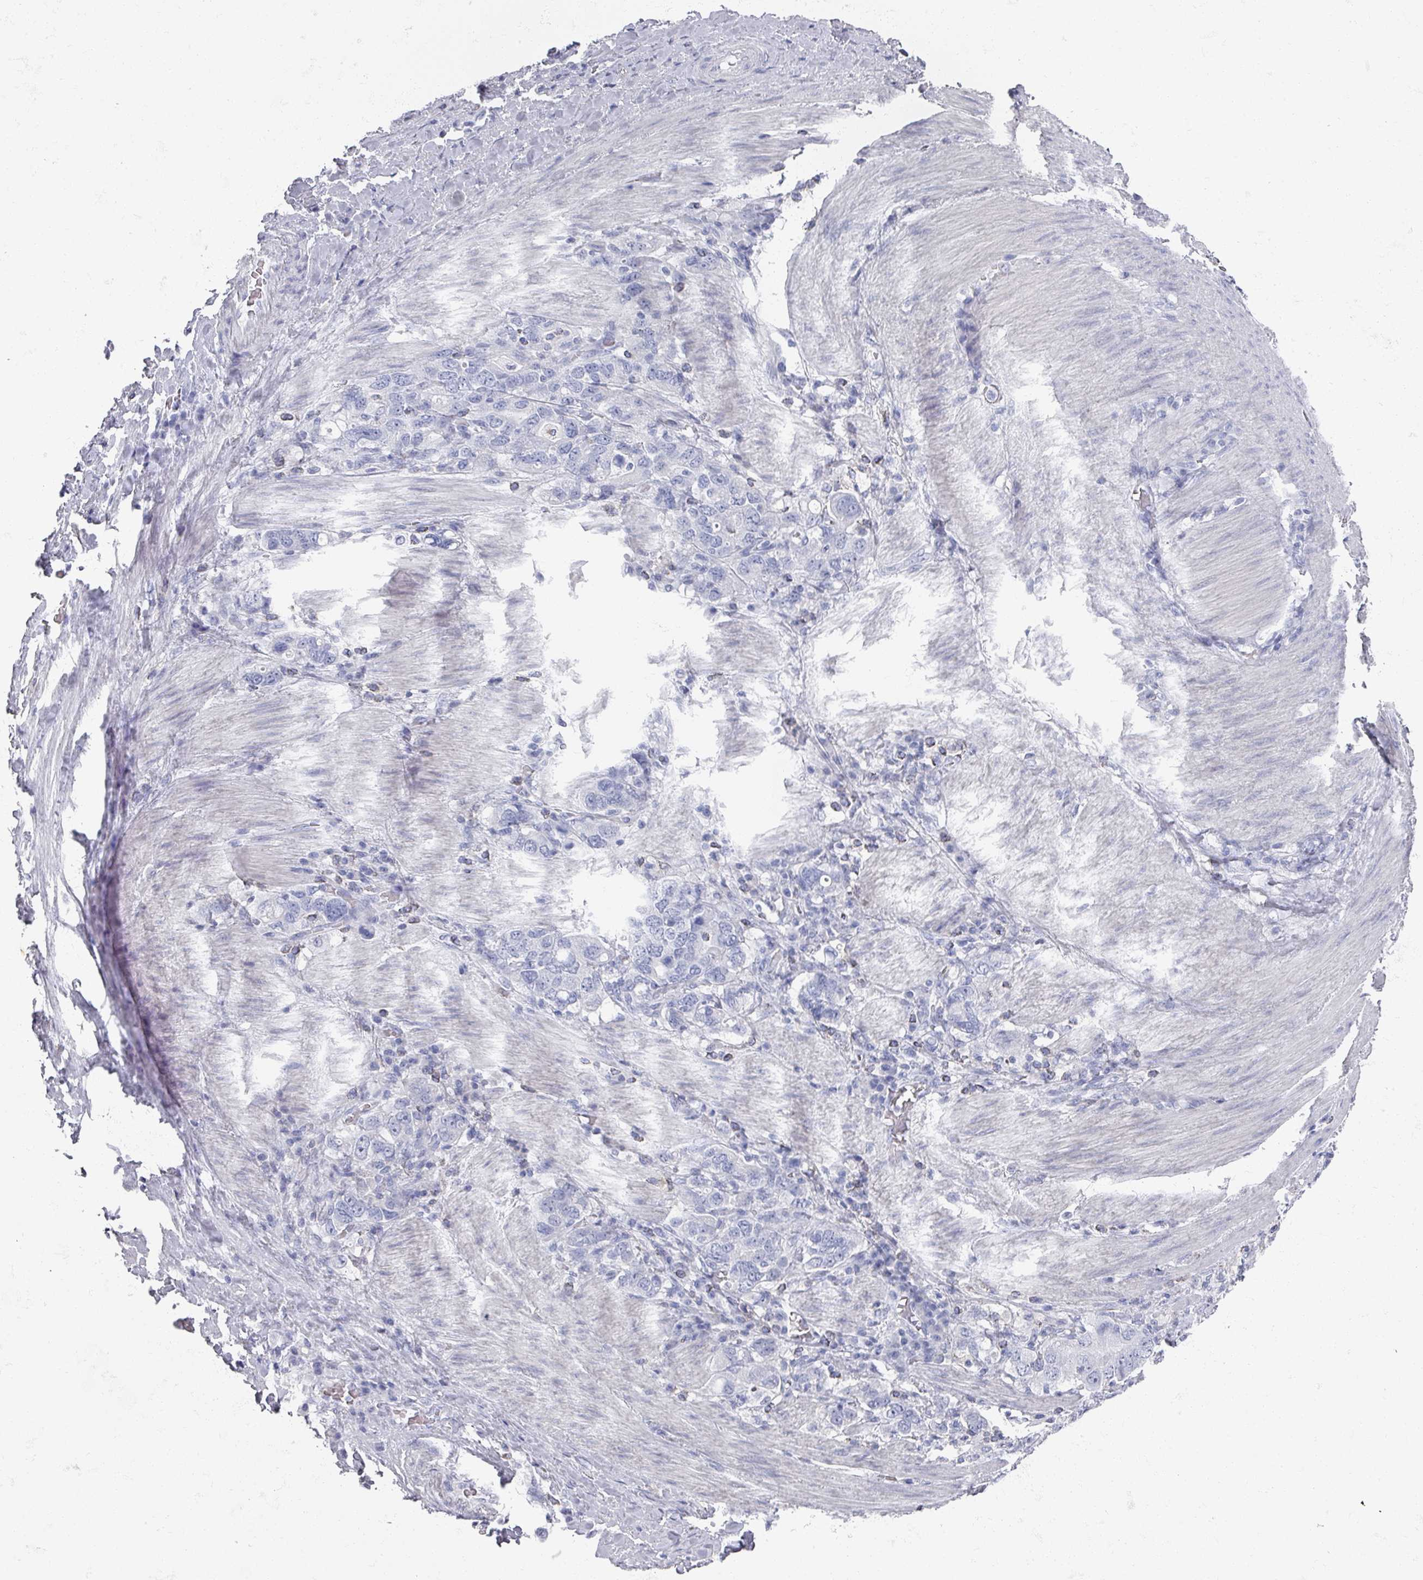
{"staining": {"intensity": "negative", "quantity": "none", "location": "none"}, "tissue": "stomach cancer", "cell_type": "Tumor cells", "image_type": "cancer", "snomed": [{"axis": "morphology", "description": "Adenocarcinoma, NOS"}, {"axis": "topography", "description": "Stomach, upper"}, {"axis": "topography", "description": "Stomach"}], "caption": "IHC histopathology image of stomach cancer stained for a protein (brown), which exhibits no positivity in tumor cells. Brightfield microscopy of IHC stained with DAB (3,3'-diaminobenzidine) (brown) and hematoxylin (blue), captured at high magnification.", "gene": "OMG", "patient": {"sex": "male", "age": 62}}